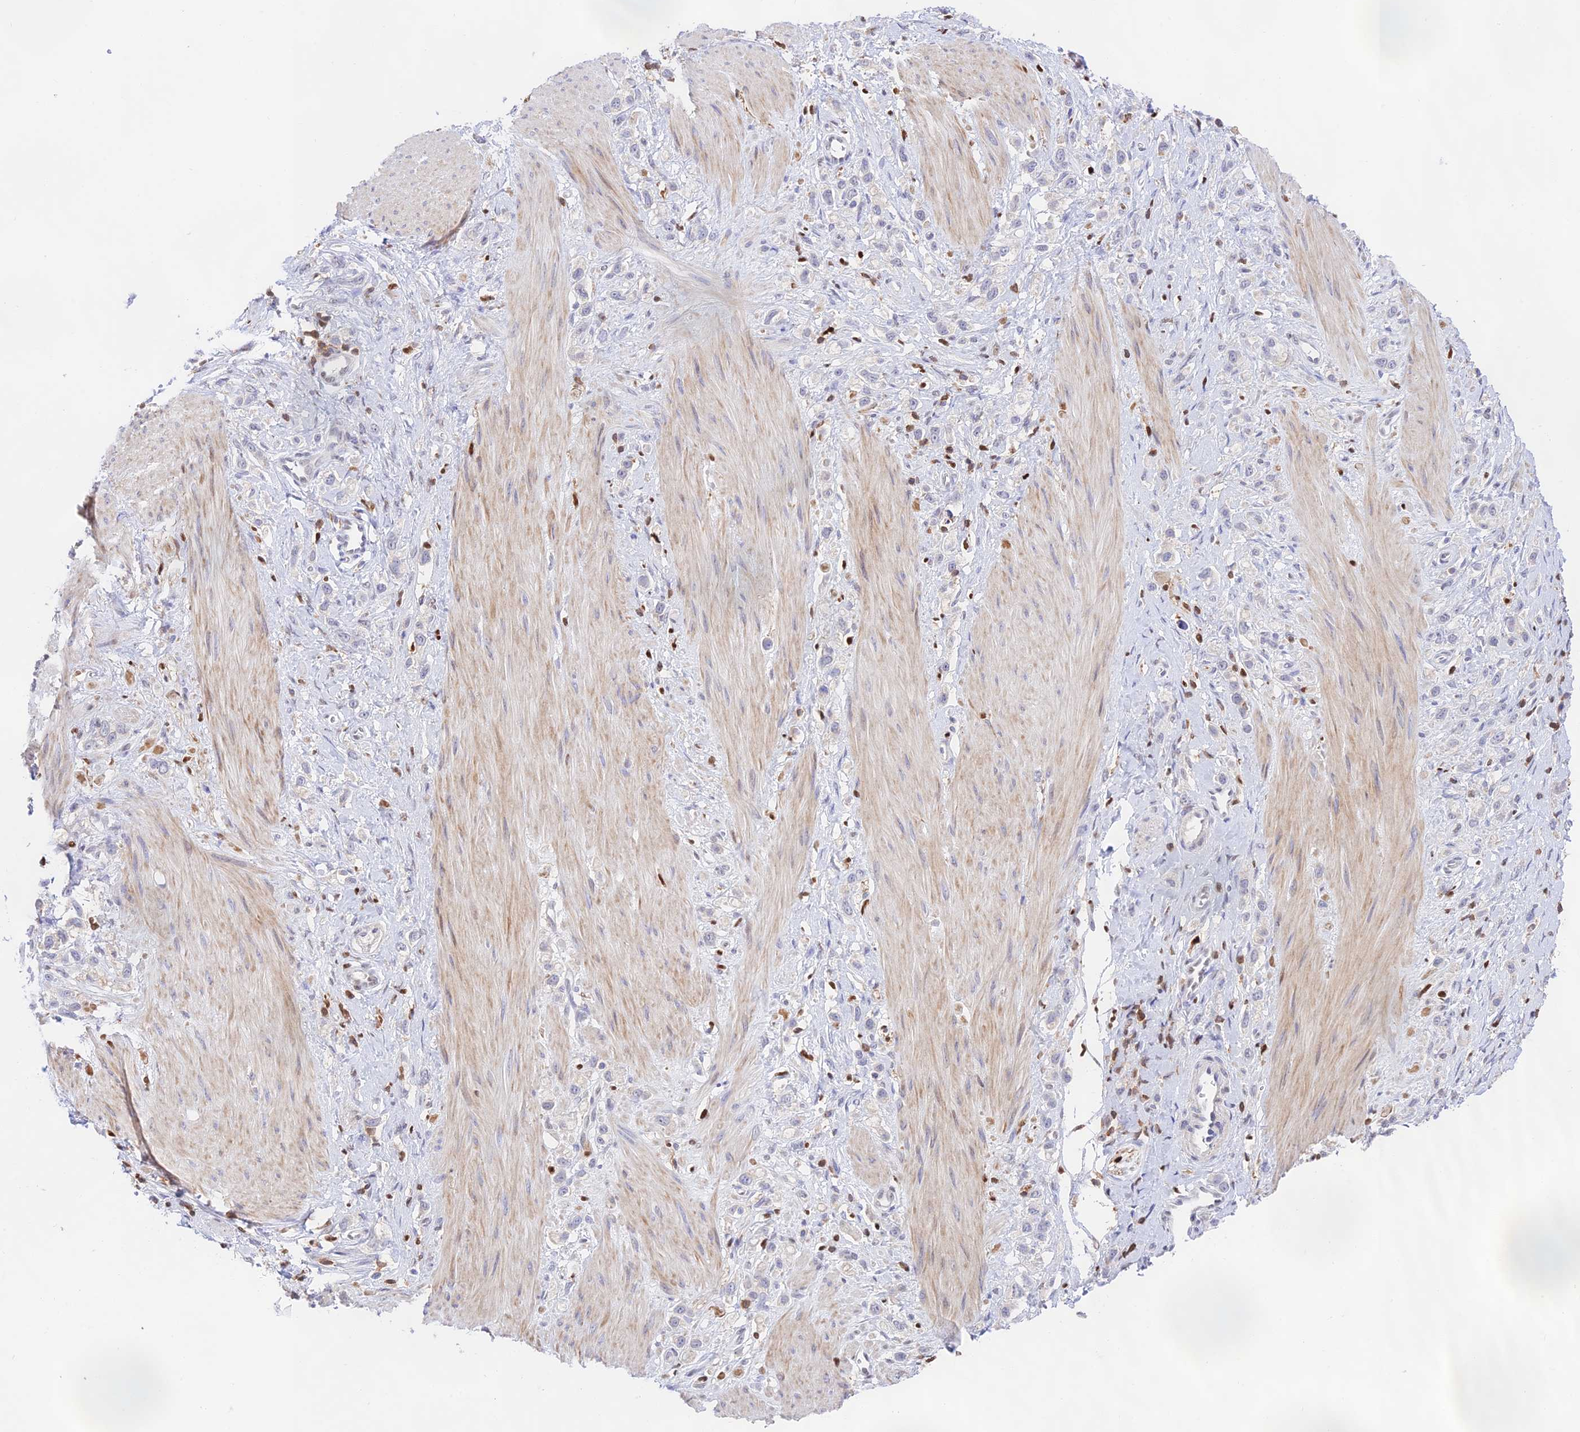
{"staining": {"intensity": "negative", "quantity": "none", "location": "none"}, "tissue": "stomach cancer", "cell_type": "Tumor cells", "image_type": "cancer", "snomed": [{"axis": "morphology", "description": "Adenocarcinoma, NOS"}, {"axis": "topography", "description": "Stomach"}], "caption": "Immunohistochemical staining of human stomach cancer exhibits no significant staining in tumor cells.", "gene": "DENND1C", "patient": {"sex": "female", "age": 65}}